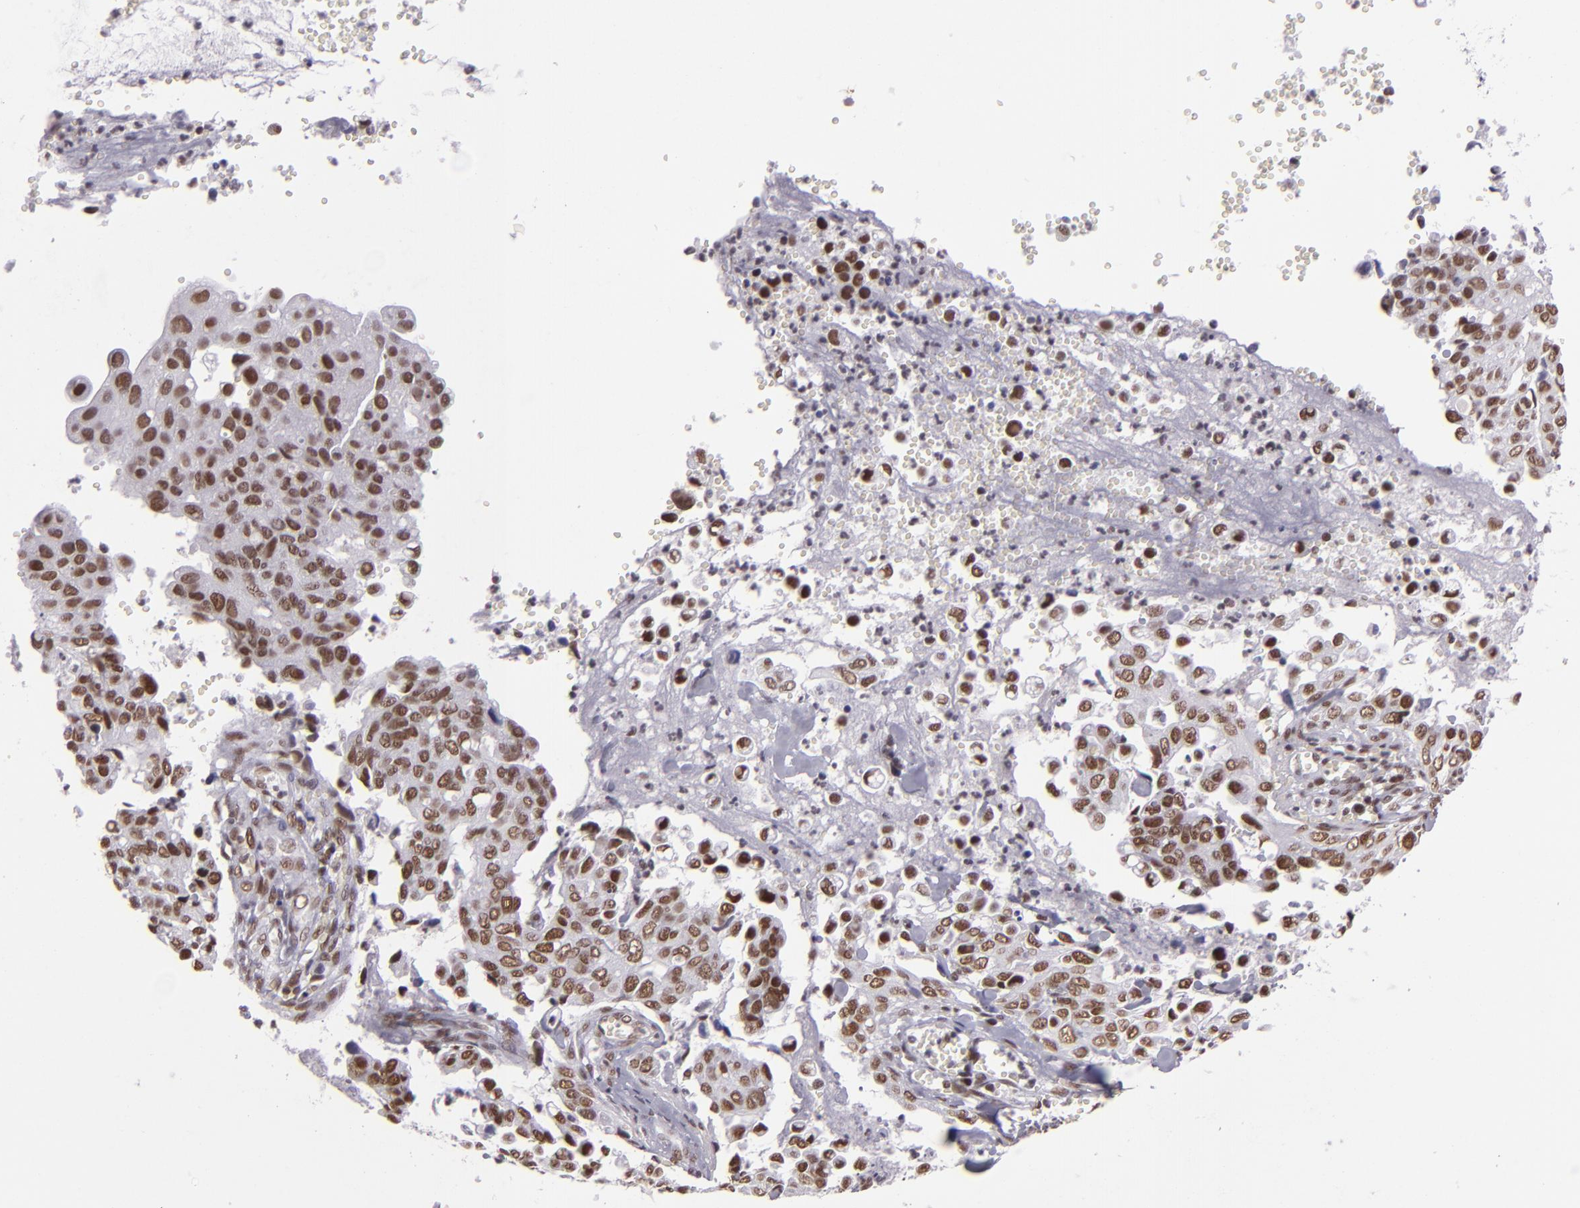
{"staining": {"intensity": "moderate", "quantity": ">75%", "location": "nuclear"}, "tissue": "cervical cancer", "cell_type": "Tumor cells", "image_type": "cancer", "snomed": [{"axis": "morphology", "description": "Normal tissue, NOS"}, {"axis": "morphology", "description": "Squamous cell carcinoma, NOS"}, {"axis": "topography", "description": "Cervix"}], "caption": "Cervical cancer (squamous cell carcinoma) stained for a protein exhibits moderate nuclear positivity in tumor cells.", "gene": "BRD8", "patient": {"sex": "female", "age": 45}}